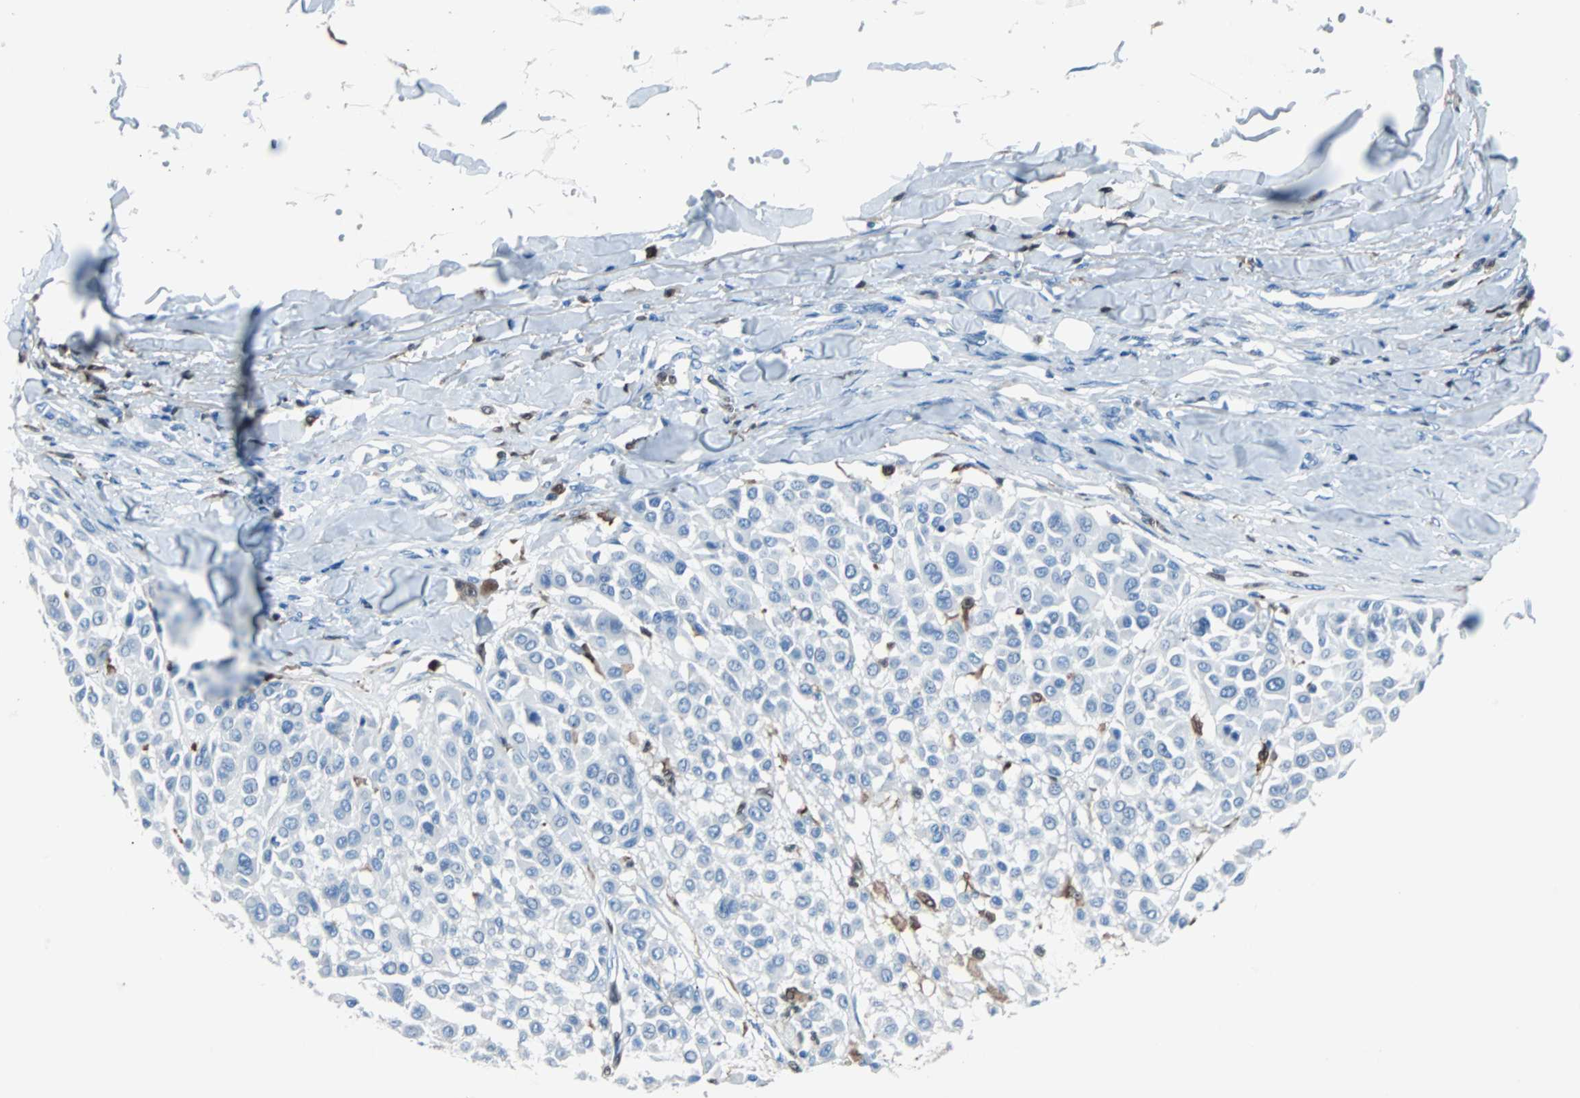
{"staining": {"intensity": "negative", "quantity": "none", "location": "none"}, "tissue": "melanoma", "cell_type": "Tumor cells", "image_type": "cancer", "snomed": [{"axis": "morphology", "description": "Malignant melanoma, Metastatic site"}, {"axis": "topography", "description": "Soft tissue"}], "caption": "A photomicrograph of human malignant melanoma (metastatic site) is negative for staining in tumor cells.", "gene": "SYK", "patient": {"sex": "male", "age": 41}}